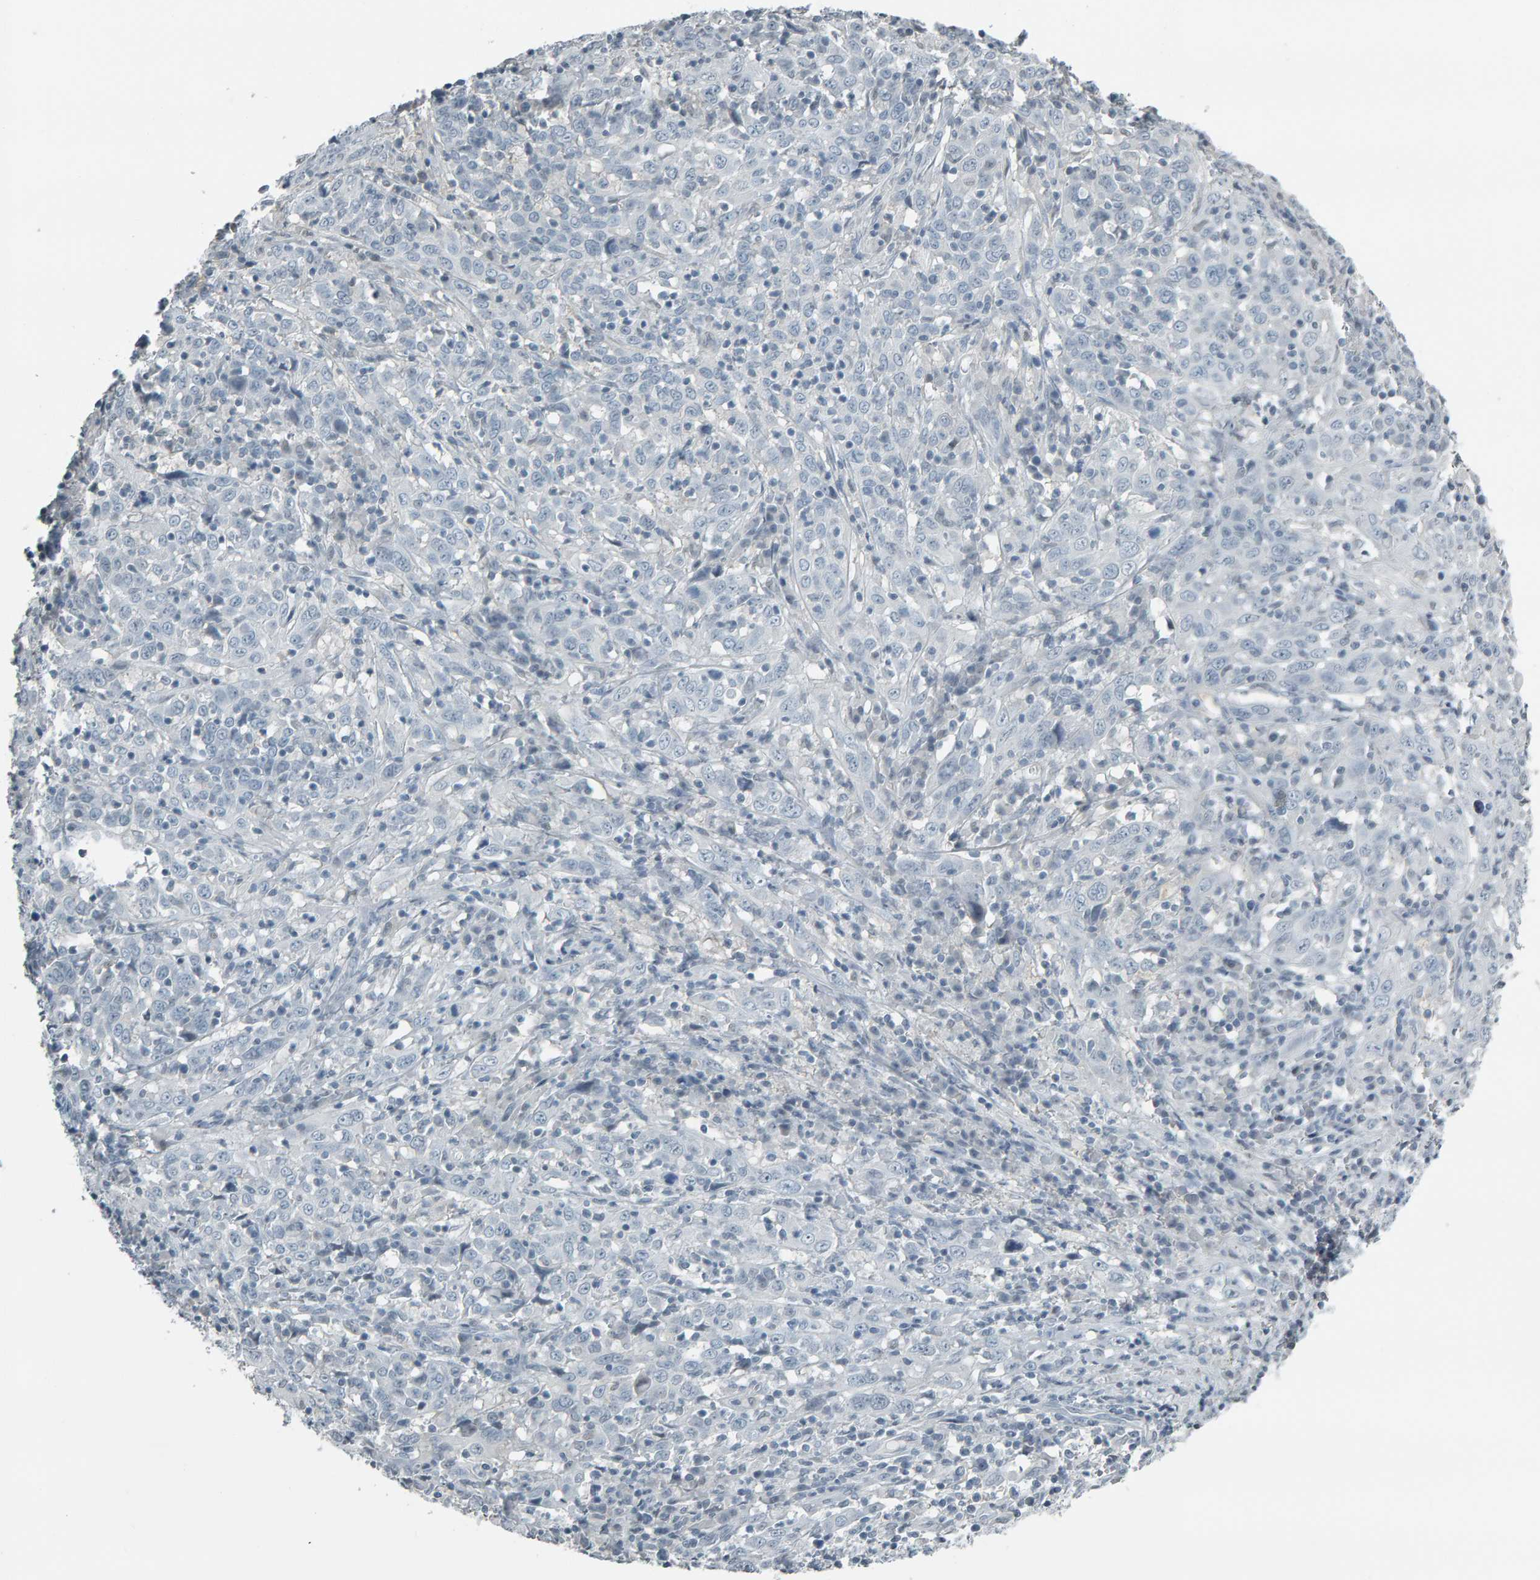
{"staining": {"intensity": "negative", "quantity": "none", "location": "none"}, "tissue": "cervical cancer", "cell_type": "Tumor cells", "image_type": "cancer", "snomed": [{"axis": "morphology", "description": "Squamous cell carcinoma, NOS"}, {"axis": "topography", "description": "Cervix"}], "caption": "High power microscopy histopathology image of an immunohistochemistry (IHC) histopathology image of cervical cancer, revealing no significant expression in tumor cells.", "gene": "PYY", "patient": {"sex": "female", "age": 46}}